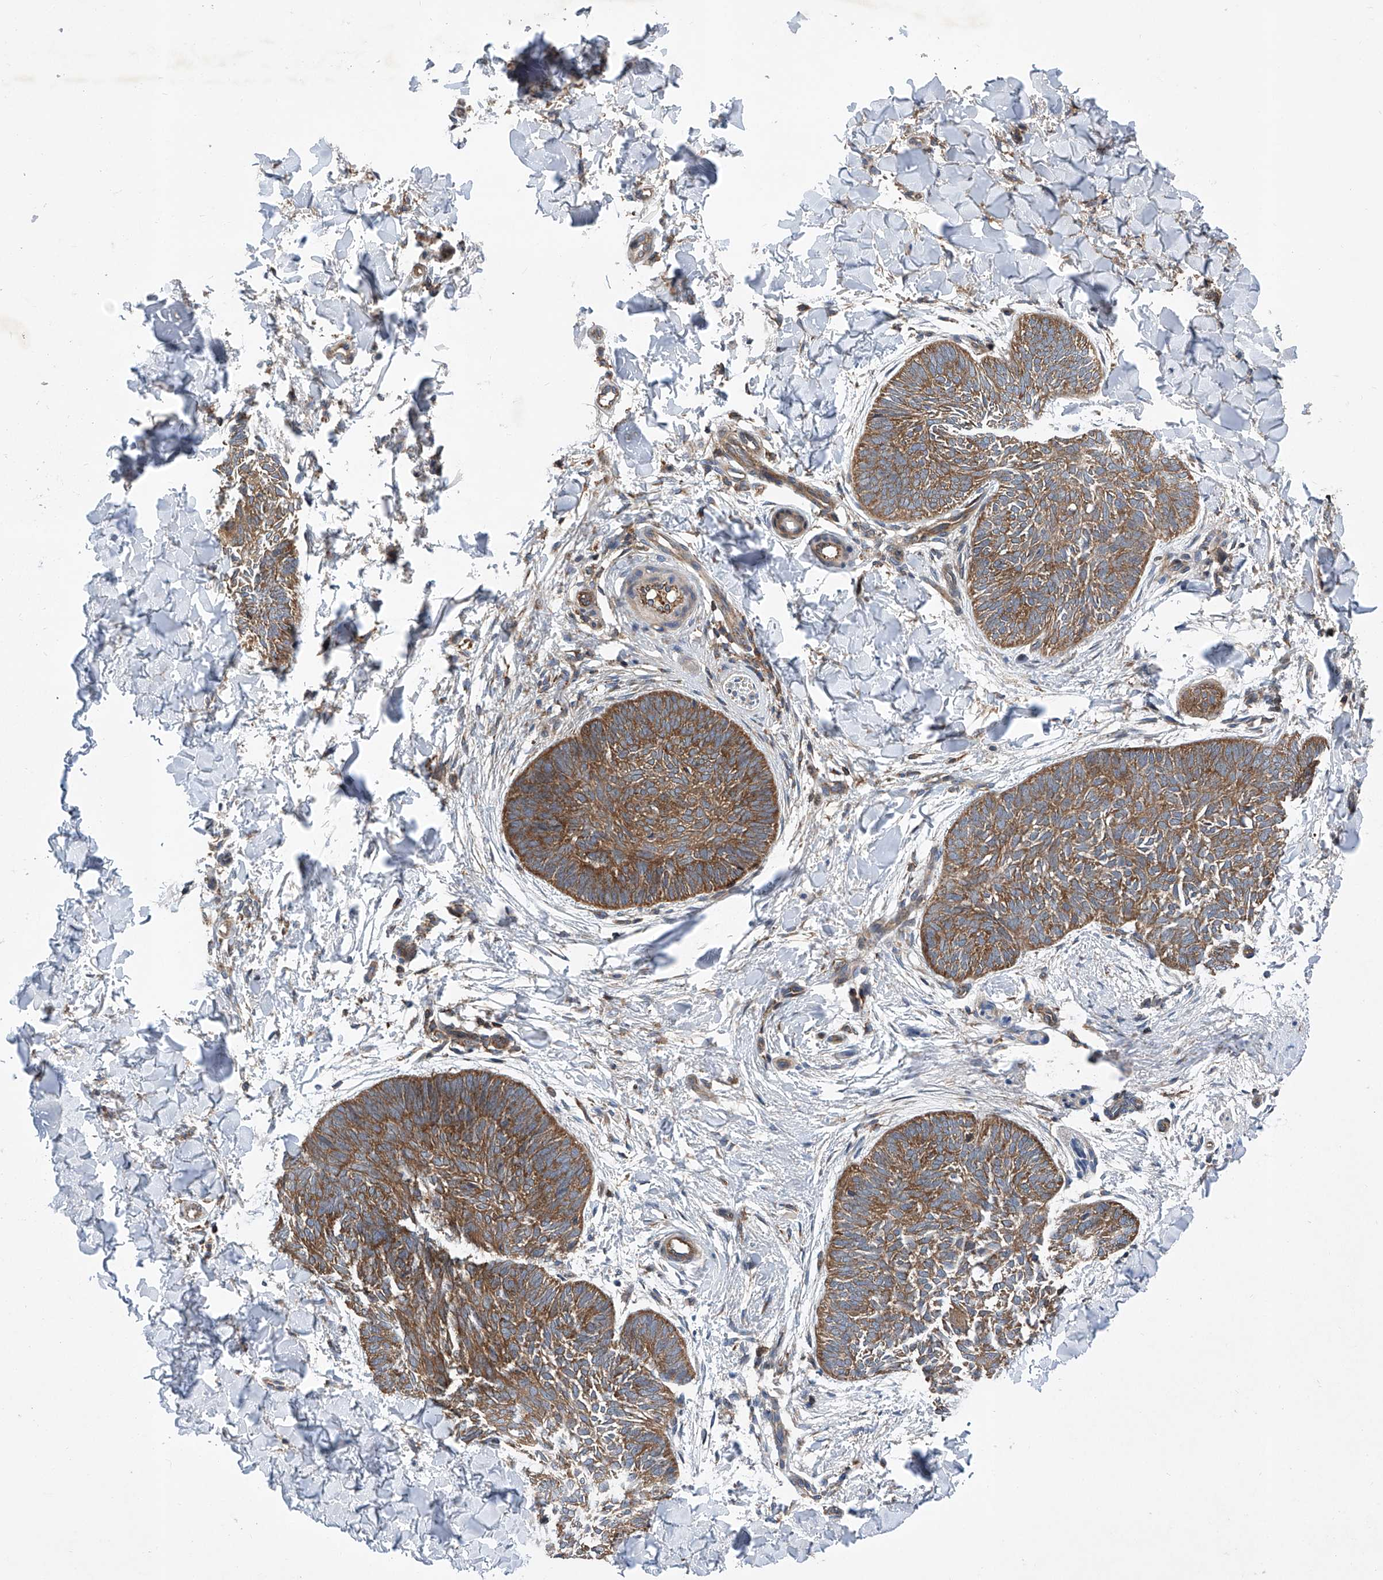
{"staining": {"intensity": "strong", "quantity": ">75%", "location": "cytoplasmic/membranous"}, "tissue": "skin cancer", "cell_type": "Tumor cells", "image_type": "cancer", "snomed": [{"axis": "morphology", "description": "Normal tissue, NOS"}, {"axis": "morphology", "description": "Basal cell carcinoma"}, {"axis": "topography", "description": "Skin"}], "caption": "Brown immunohistochemical staining in basal cell carcinoma (skin) shows strong cytoplasmic/membranous expression in about >75% of tumor cells. (Stains: DAB in brown, nuclei in blue, Microscopy: brightfield microscopy at high magnification).", "gene": "SMAP1", "patient": {"sex": "male", "age": 50}}